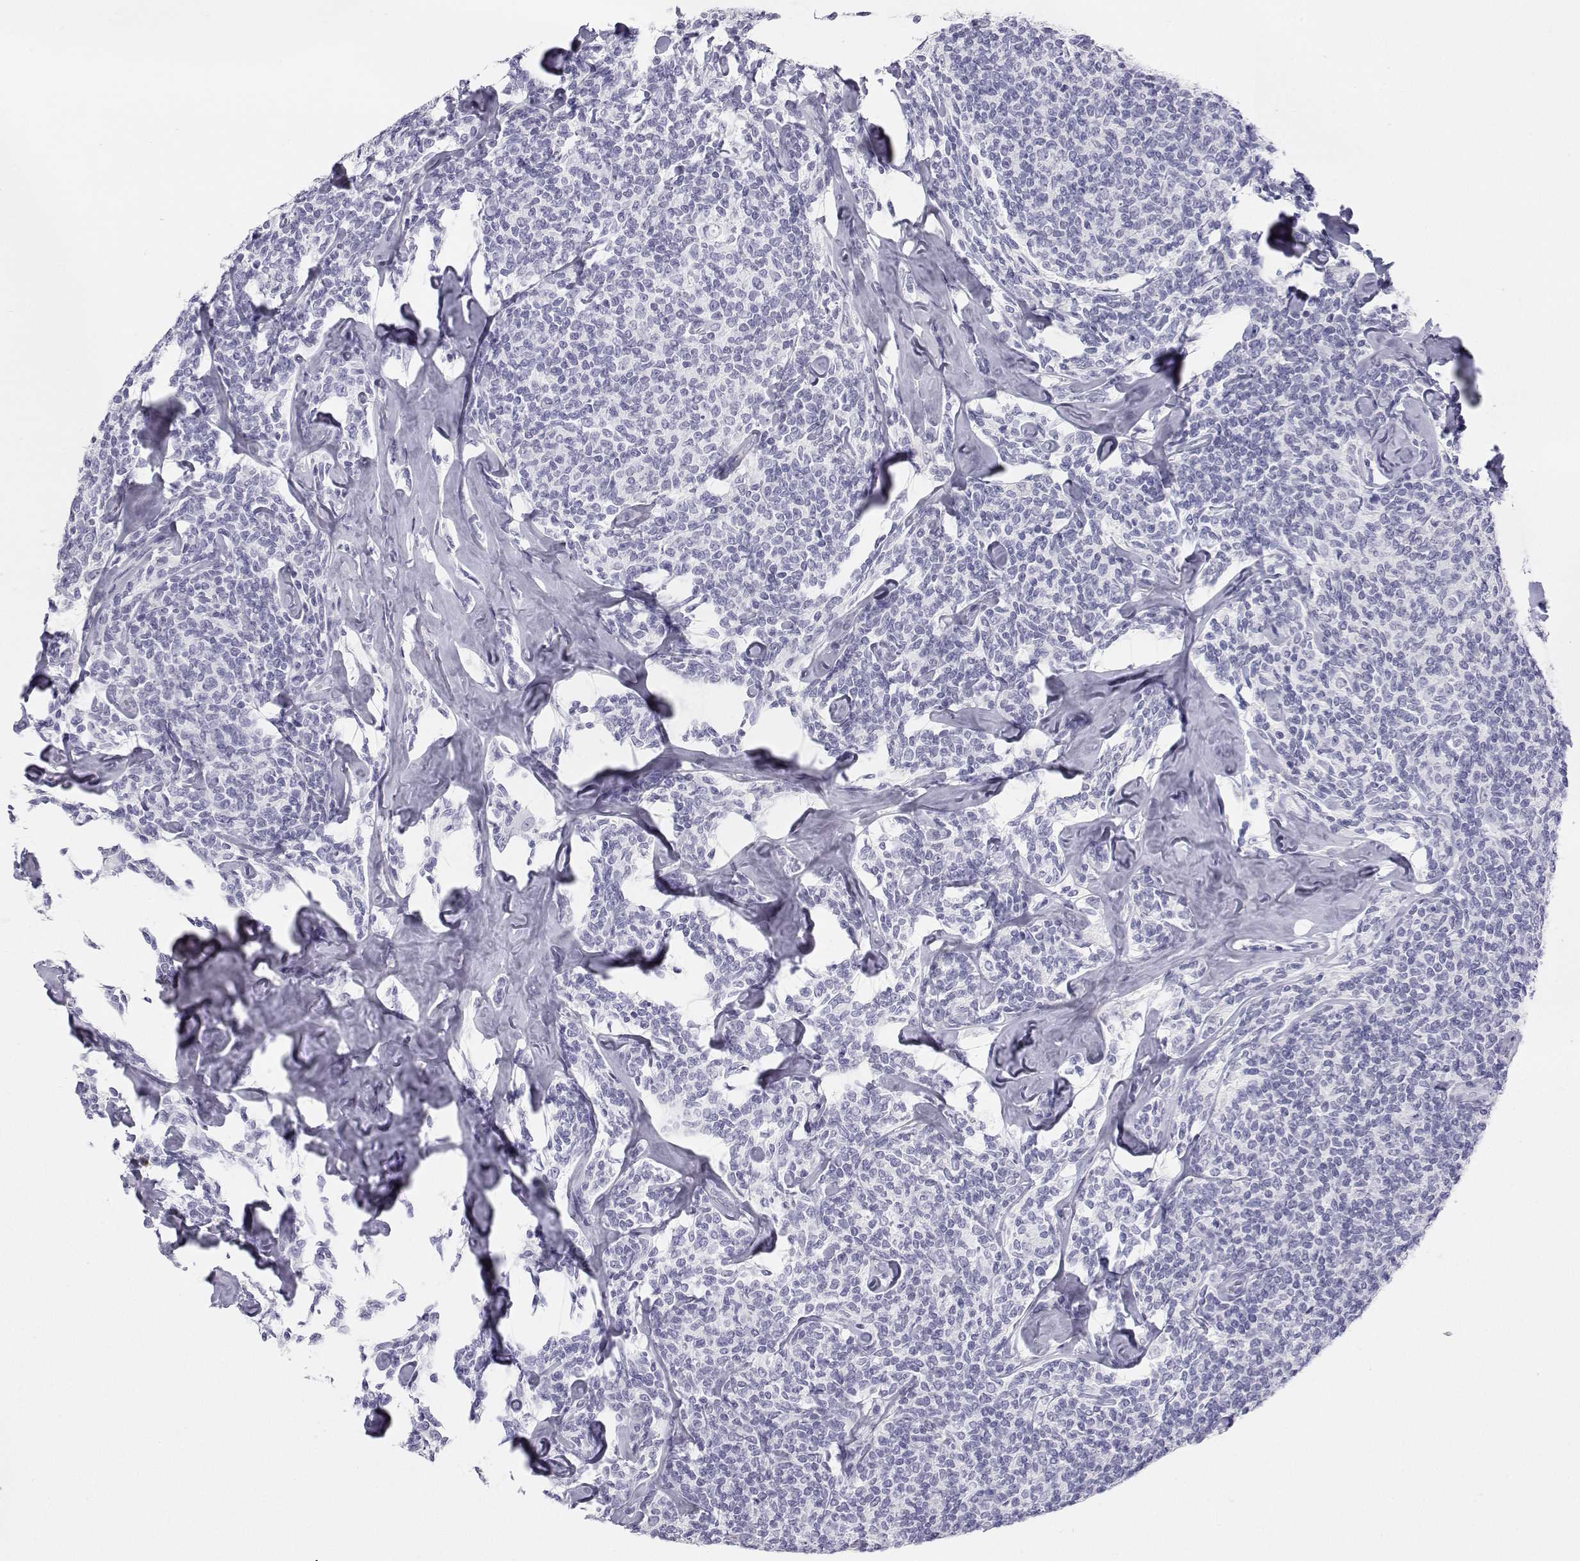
{"staining": {"intensity": "negative", "quantity": "none", "location": "none"}, "tissue": "lymphoma", "cell_type": "Tumor cells", "image_type": "cancer", "snomed": [{"axis": "morphology", "description": "Malignant lymphoma, non-Hodgkin's type, Low grade"}, {"axis": "topography", "description": "Lymph node"}], "caption": "There is no significant positivity in tumor cells of malignant lymphoma, non-Hodgkin's type (low-grade).", "gene": "SFTPB", "patient": {"sex": "female", "age": 56}}